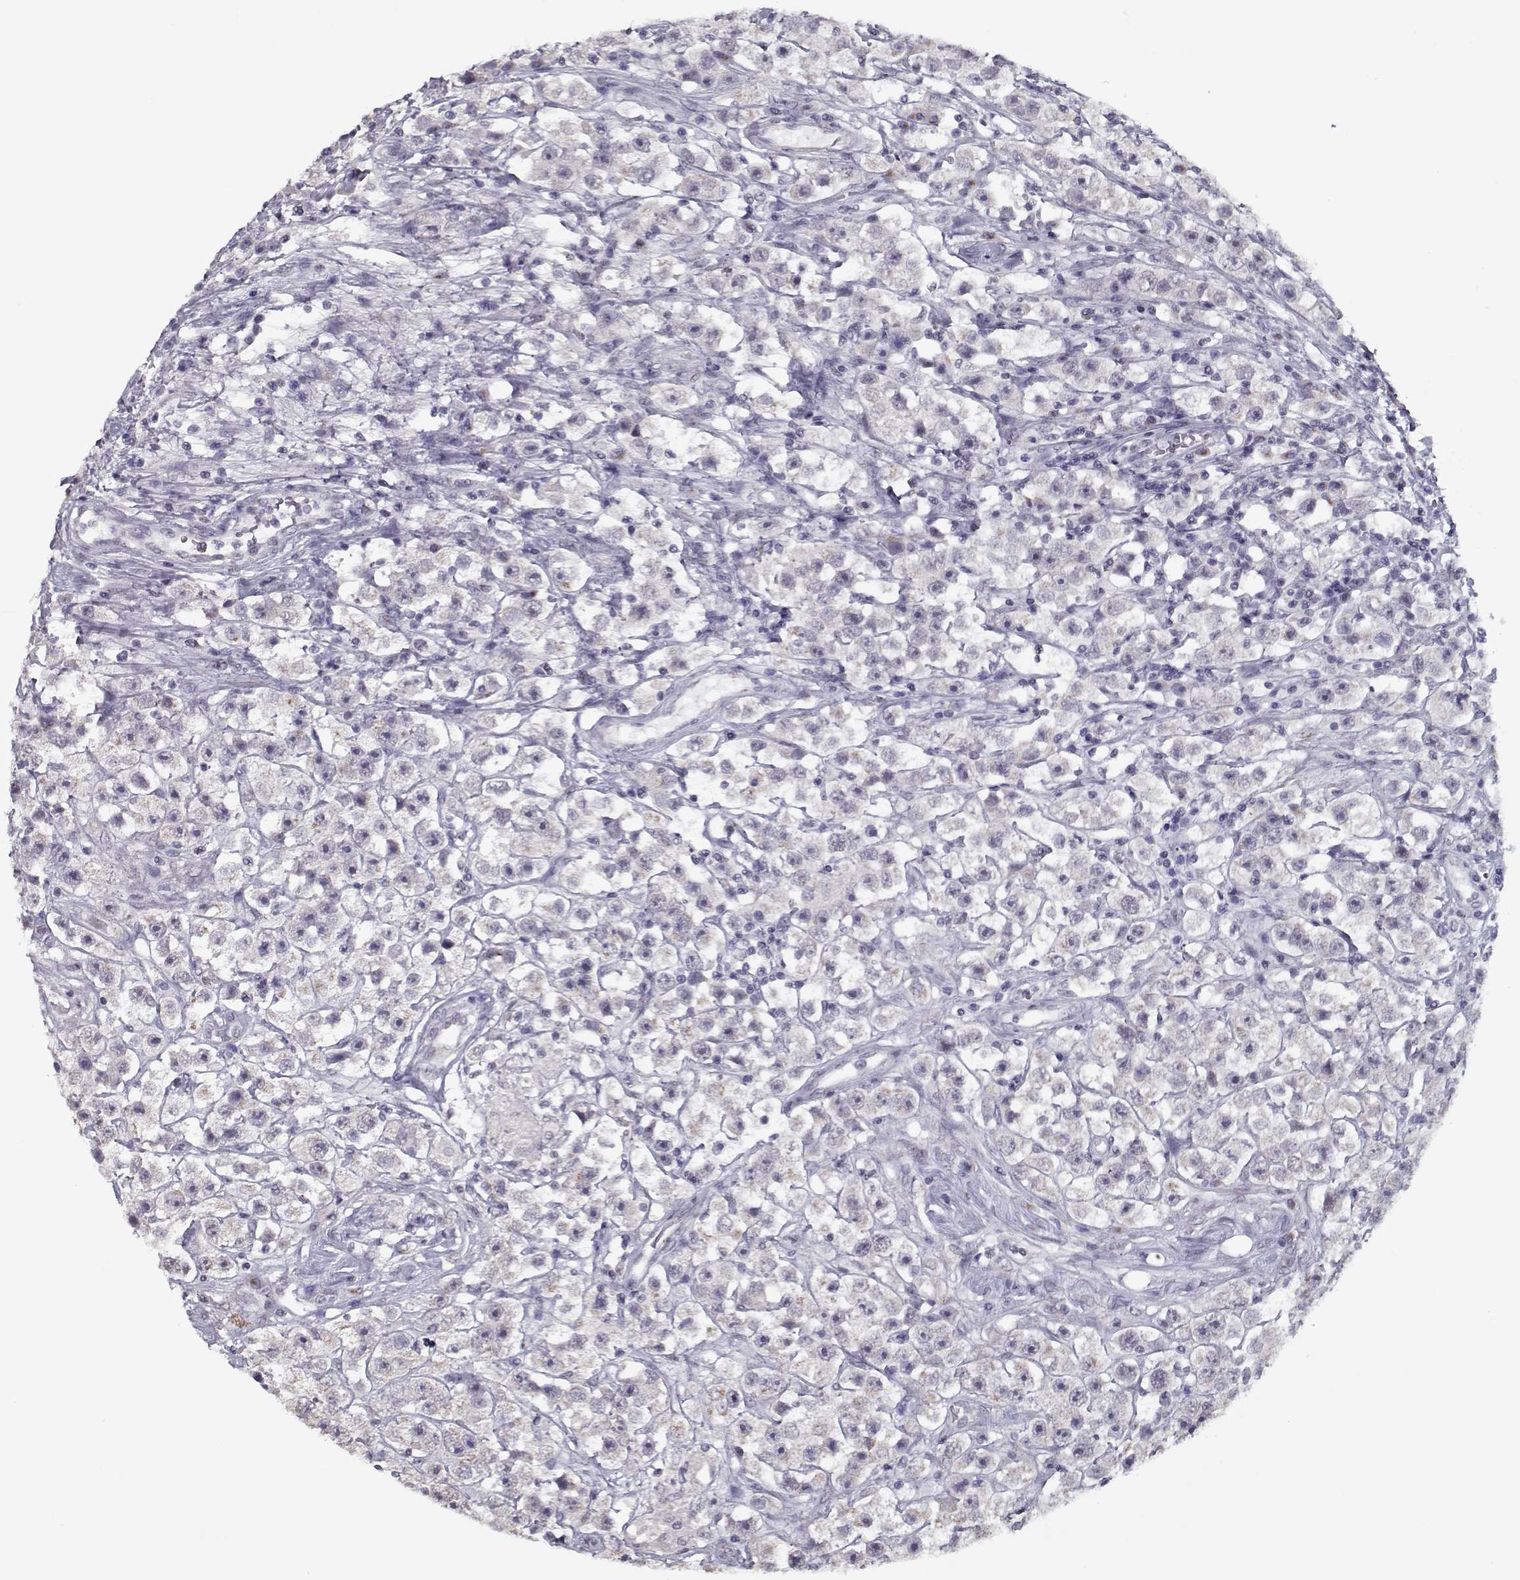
{"staining": {"intensity": "weak", "quantity": "<25%", "location": "cytoplasmic/membranous"}, "tissue": "testis cancer", "cell_type": "Tumor cells", "image_type": "cancer", "snomed": [{"axis": "morphology", "description": "Seminoma, NOS"}, {"axis": "topography", "description": "Testis"}], "caption": "Seminoma (testis) was stained to show a protein in brown. There is no significant positivity in tumor cells. The staining is performed using DAB brown chromogen with nuclei counter-stained in using hematoxylin.", "gene": "SEC16B", "patient": {"sex": "male", "age": 45}}